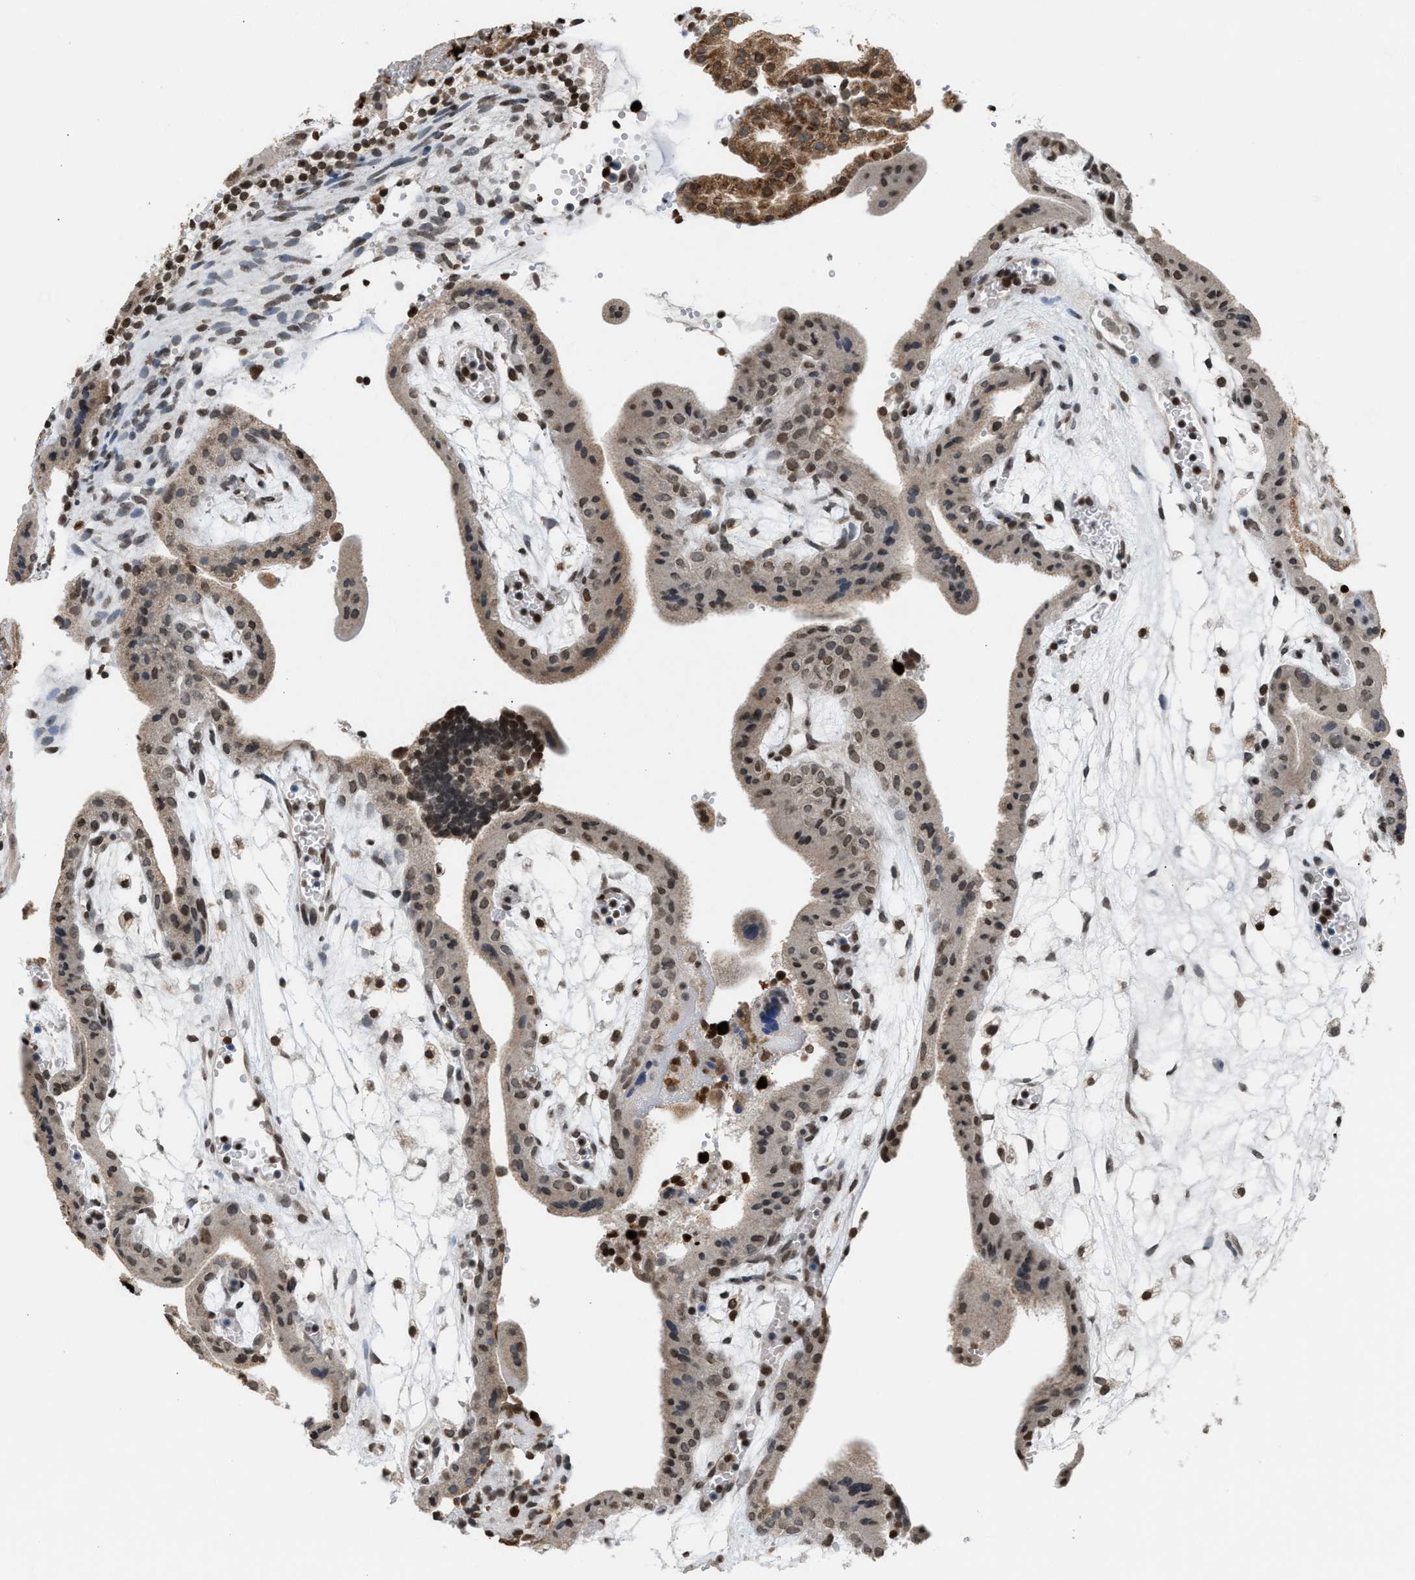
{"staining": {"intensity": "weak", "quantity": ">75%", "location": "cytoplasmic/membranous,nuclear"}, "tissue": "placenta", "cell_type": "Trophoblastic cells", "image_type": "normal", "snomed": [{"axis": "morphology", "description": "Normal tissue, NOS"}, {"axis": "topography", "description": "Placenta"}], "caption": "A brown stain highlights weak cytoplasmic/membranous,nuclear expression of a protein in trophoblastic cells of unremarkable placenta. (Brightfield microscopy of DAB IHC at high magnification).", "gene": "PRUNE2", "patient": {"sex": "female", "age": 18}}